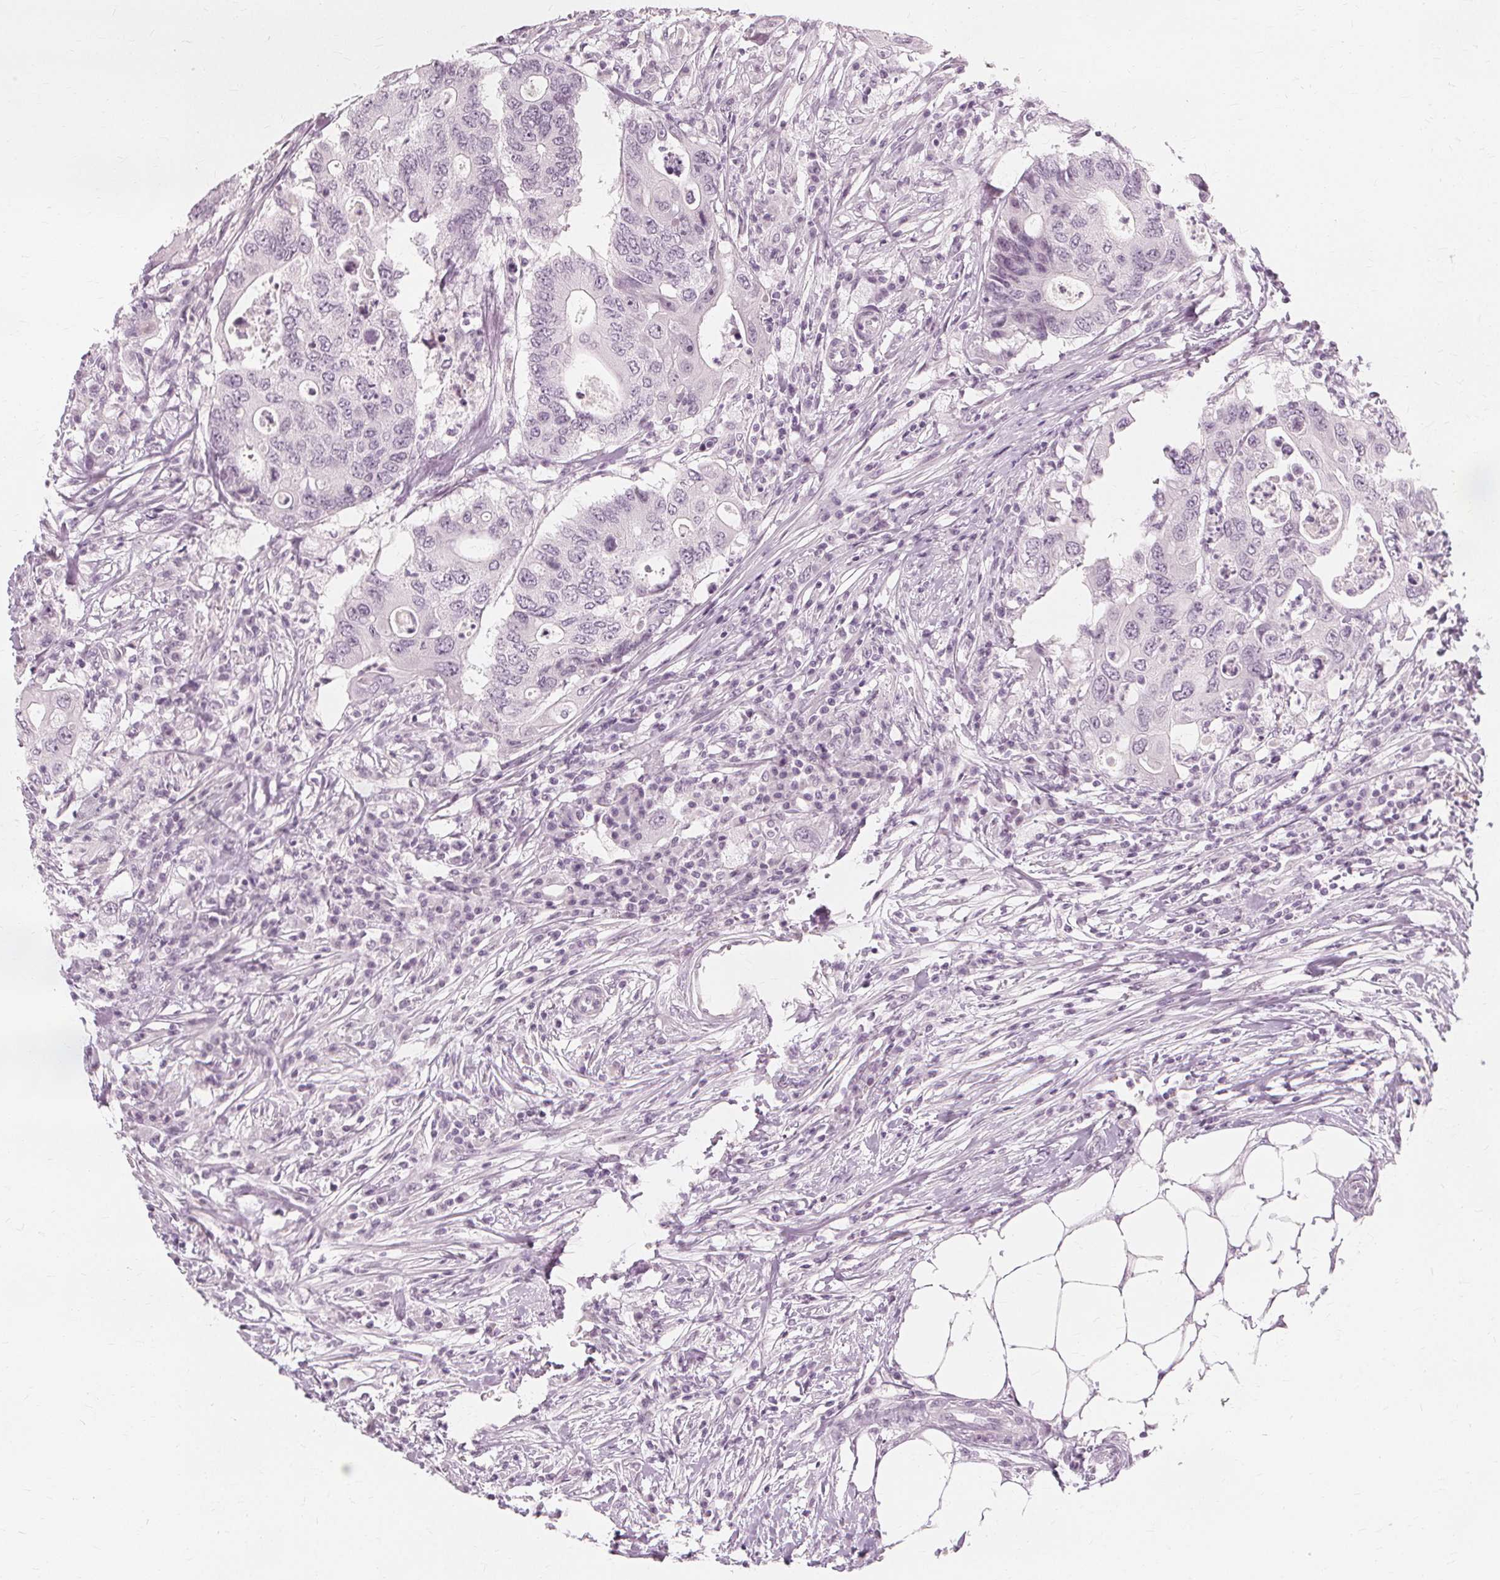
{"staining": {"intensity": "negative", "quantity": "none", "location": "none"}, "tissue": "colorectal cancer", "cell_type": "Tumor cells", "image_type": "cancer", "snomed": [{"axis": "morphology", "description": "Adenocarcinoma, NOS"}, {"axis": "topography", "description": "Colon"}], "caption": "High power microscopy photomicrograph of an IHC photomicrograph of colorectal cancer, revealing no significant staining in tumor cells.", "gene": "NXPE1", "patient": {"sex": "male", "age": 71}}